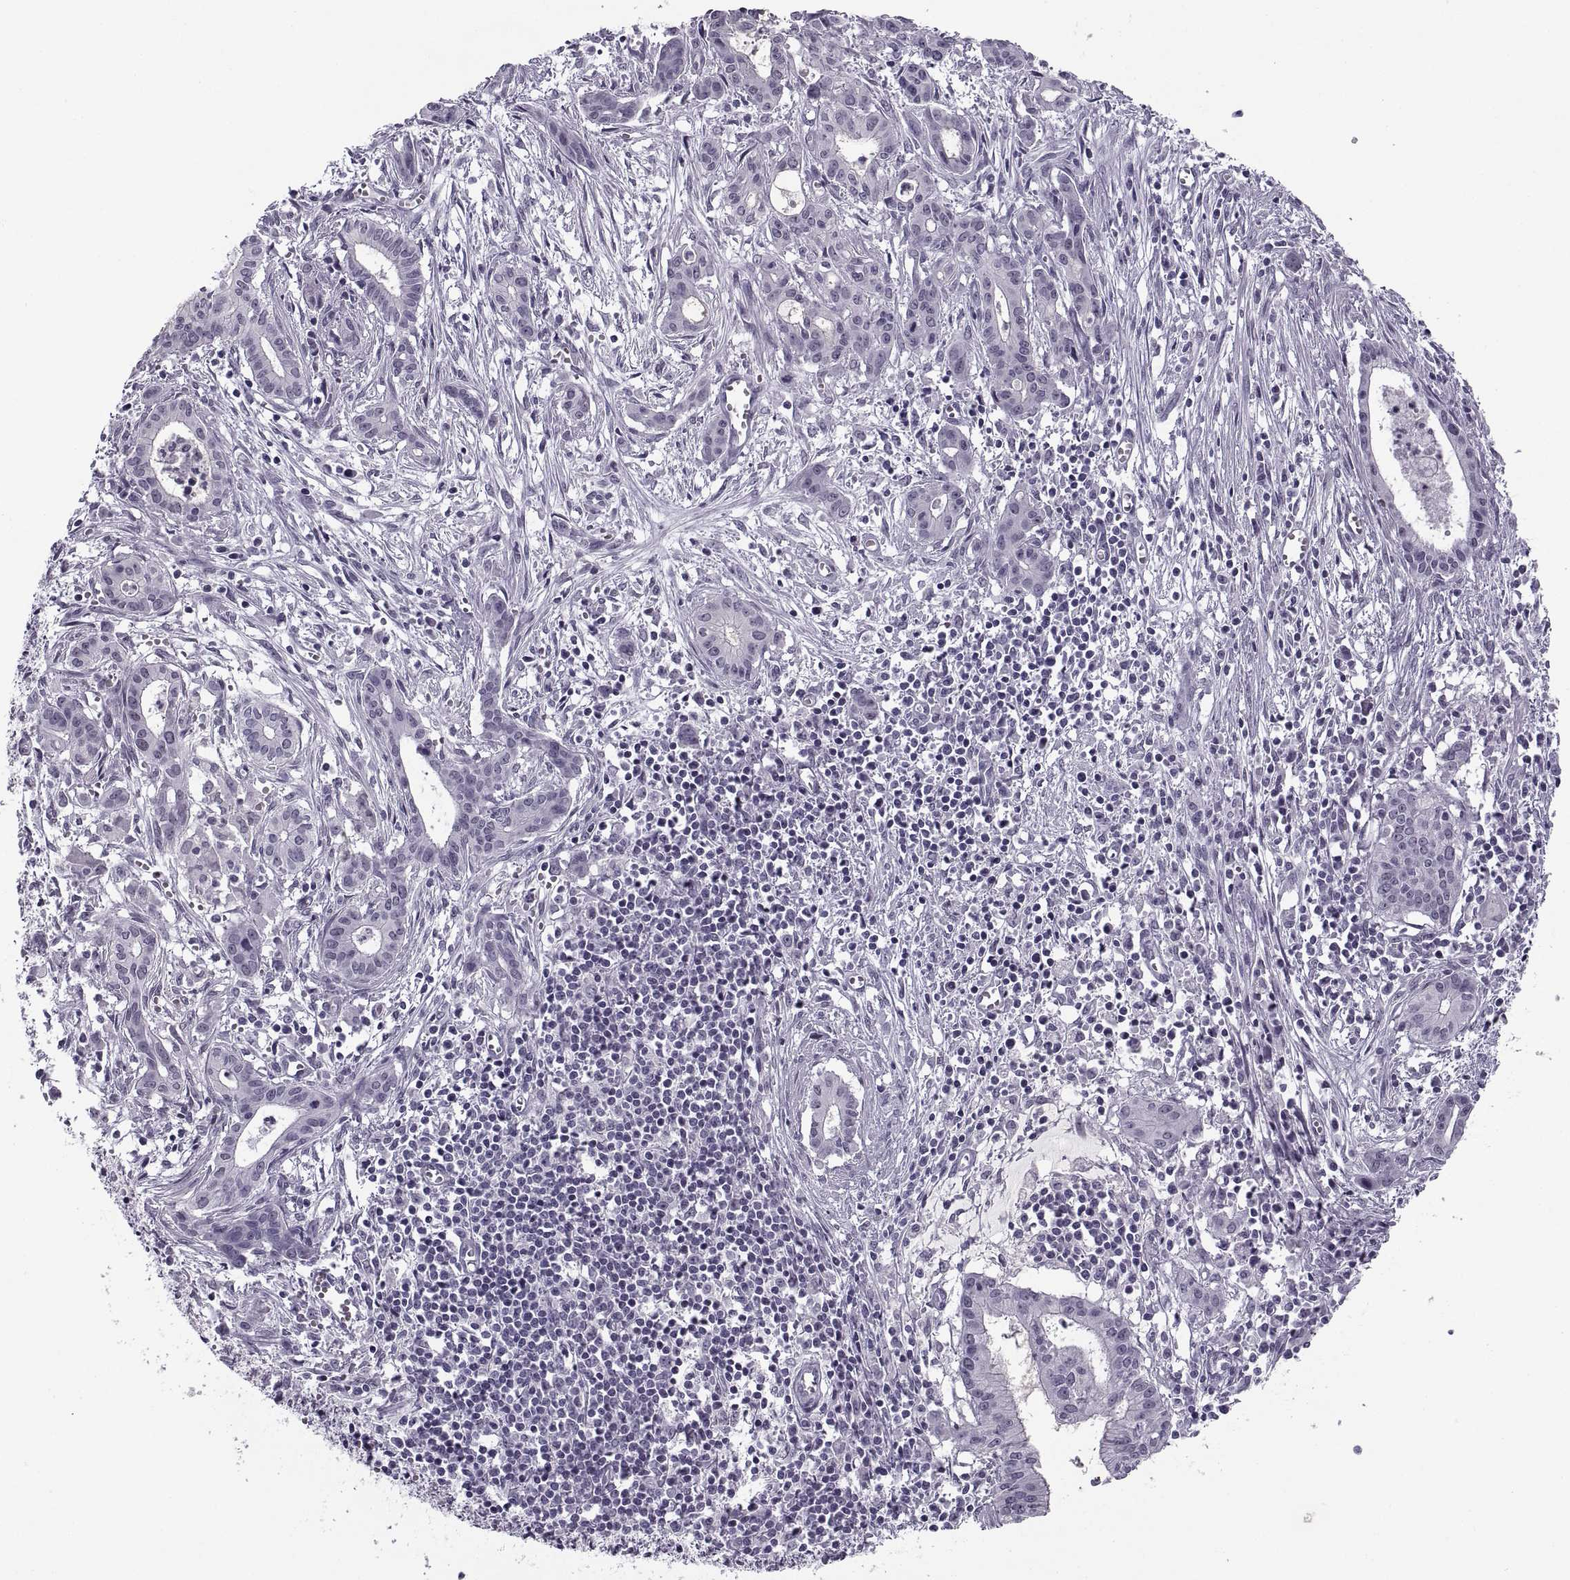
{"staining": {"intensity": "negative", "quantity": "none", "location": "none"}, "tissue": "pancreatic cancer", "cell_type": "Tumor cells", "image_type": "cancer", "snomed": [{"axis": "morphology", "description": "Adenocarcinoma, NOS"}, {"axis": "topography", "description": "Pancreas"}], "caption": "IHC image of neoplastic tissue: human pancreatic cancer (adenocarcinoma) stained with DAB (3,3'-diaminobenzidine) shows no significant protein expression in tumor cells. Nuclei are stained in blue.", "gene": "TBC1D3G", "patient": {"sex": "male", "age": 48}}